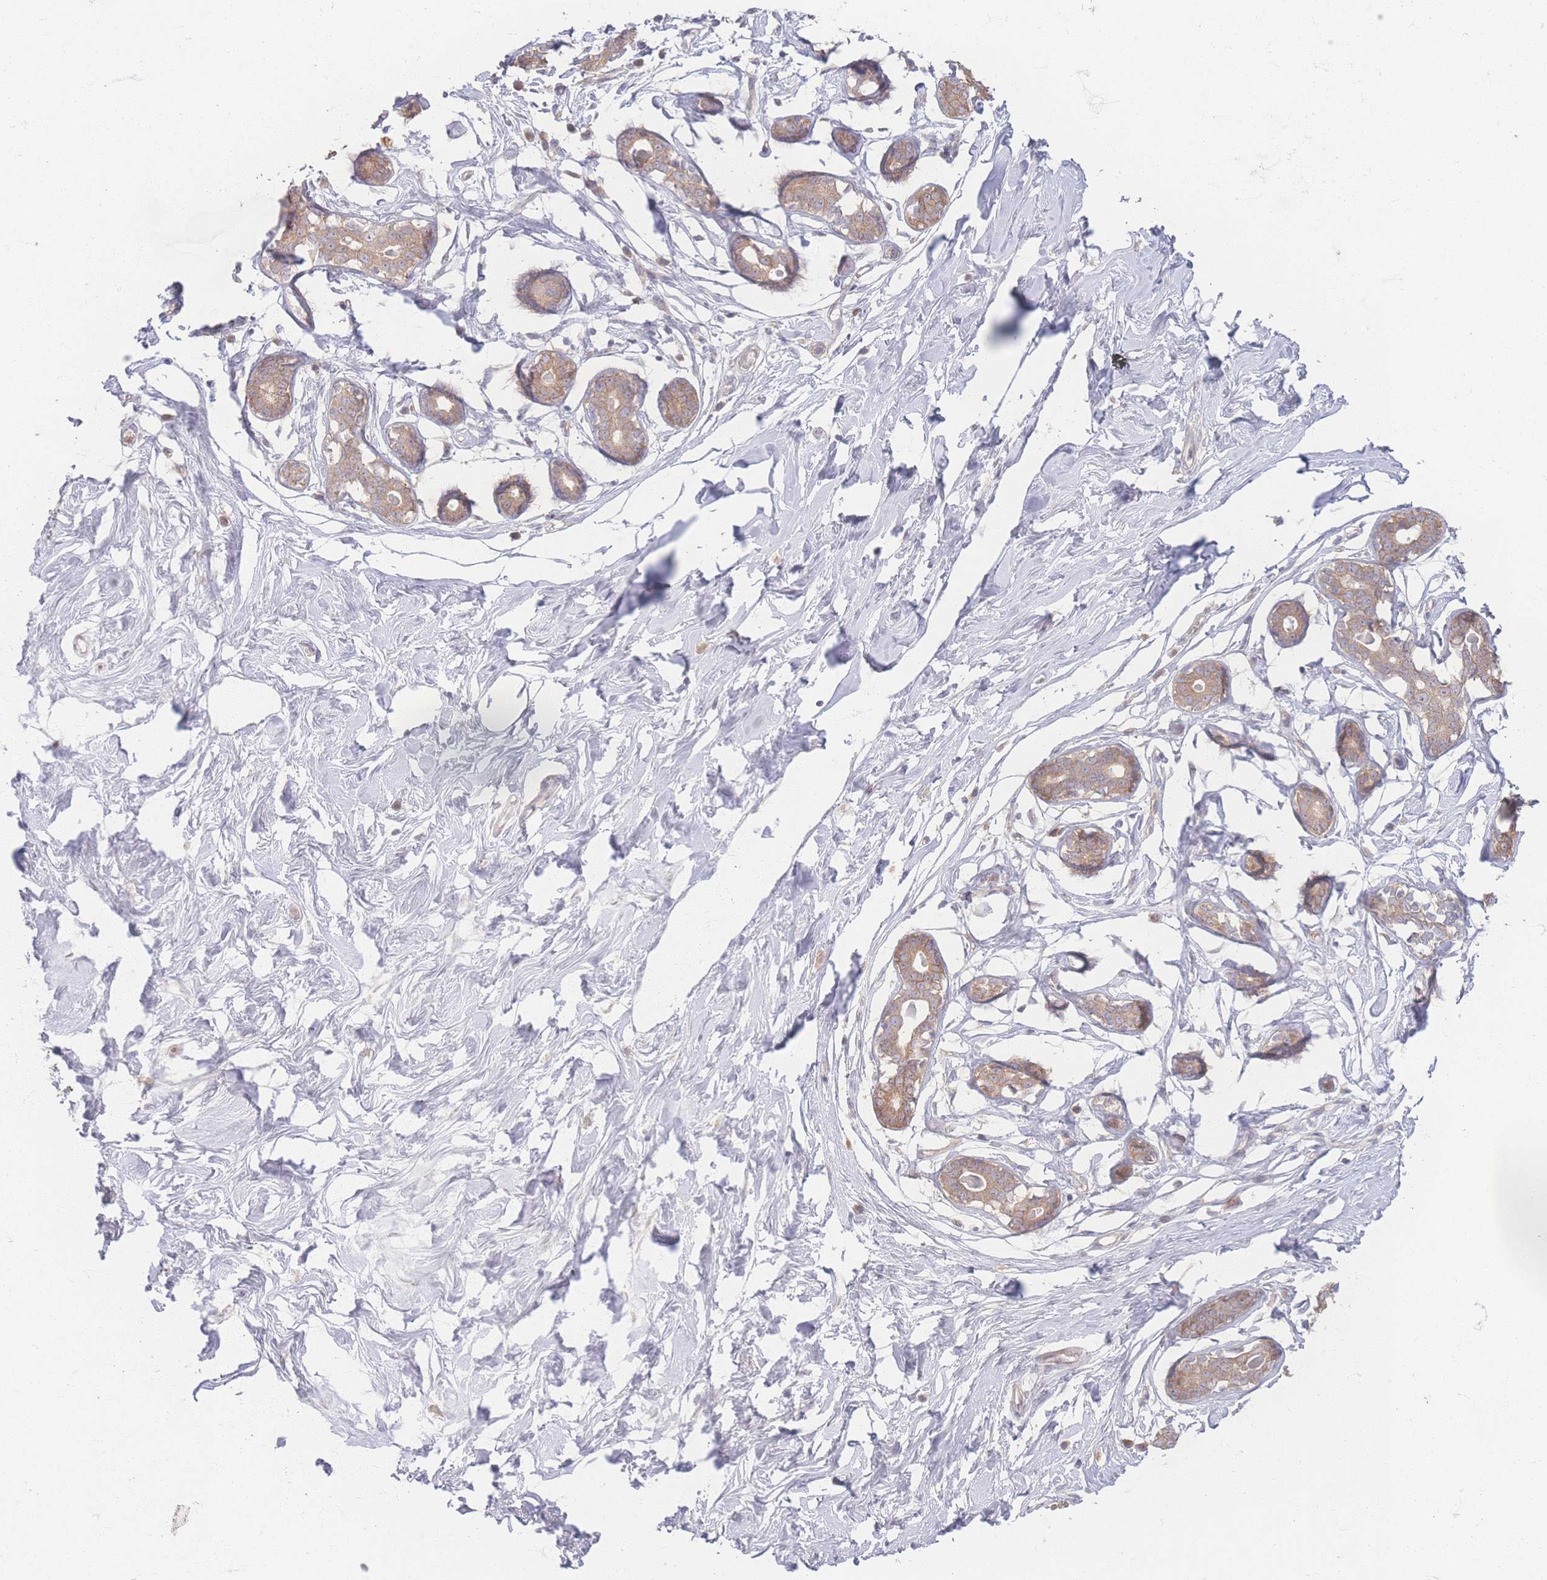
{"staining": {"intensity": "negative", "quantity": "none", "location": "none"}, "tissue": "breast", "cell_type": "Adipocytes", "image_type": "normal", "snomed": [{"axis": "morphology", "description": "Normal tissue, NOS"}, {"axis": "morphology", "description": "Adenoma, NOS"}, {"axis": "topography", "description": "Breast"}], "caption": "IHC histopathology image of normal human breast stained for a protein (brown), which exhibits no expression in adipocytes. (DAB IHC with hematoxylin counter stain).", "gene": "INSR", "patient": {"sex": "female", "age": 23}}